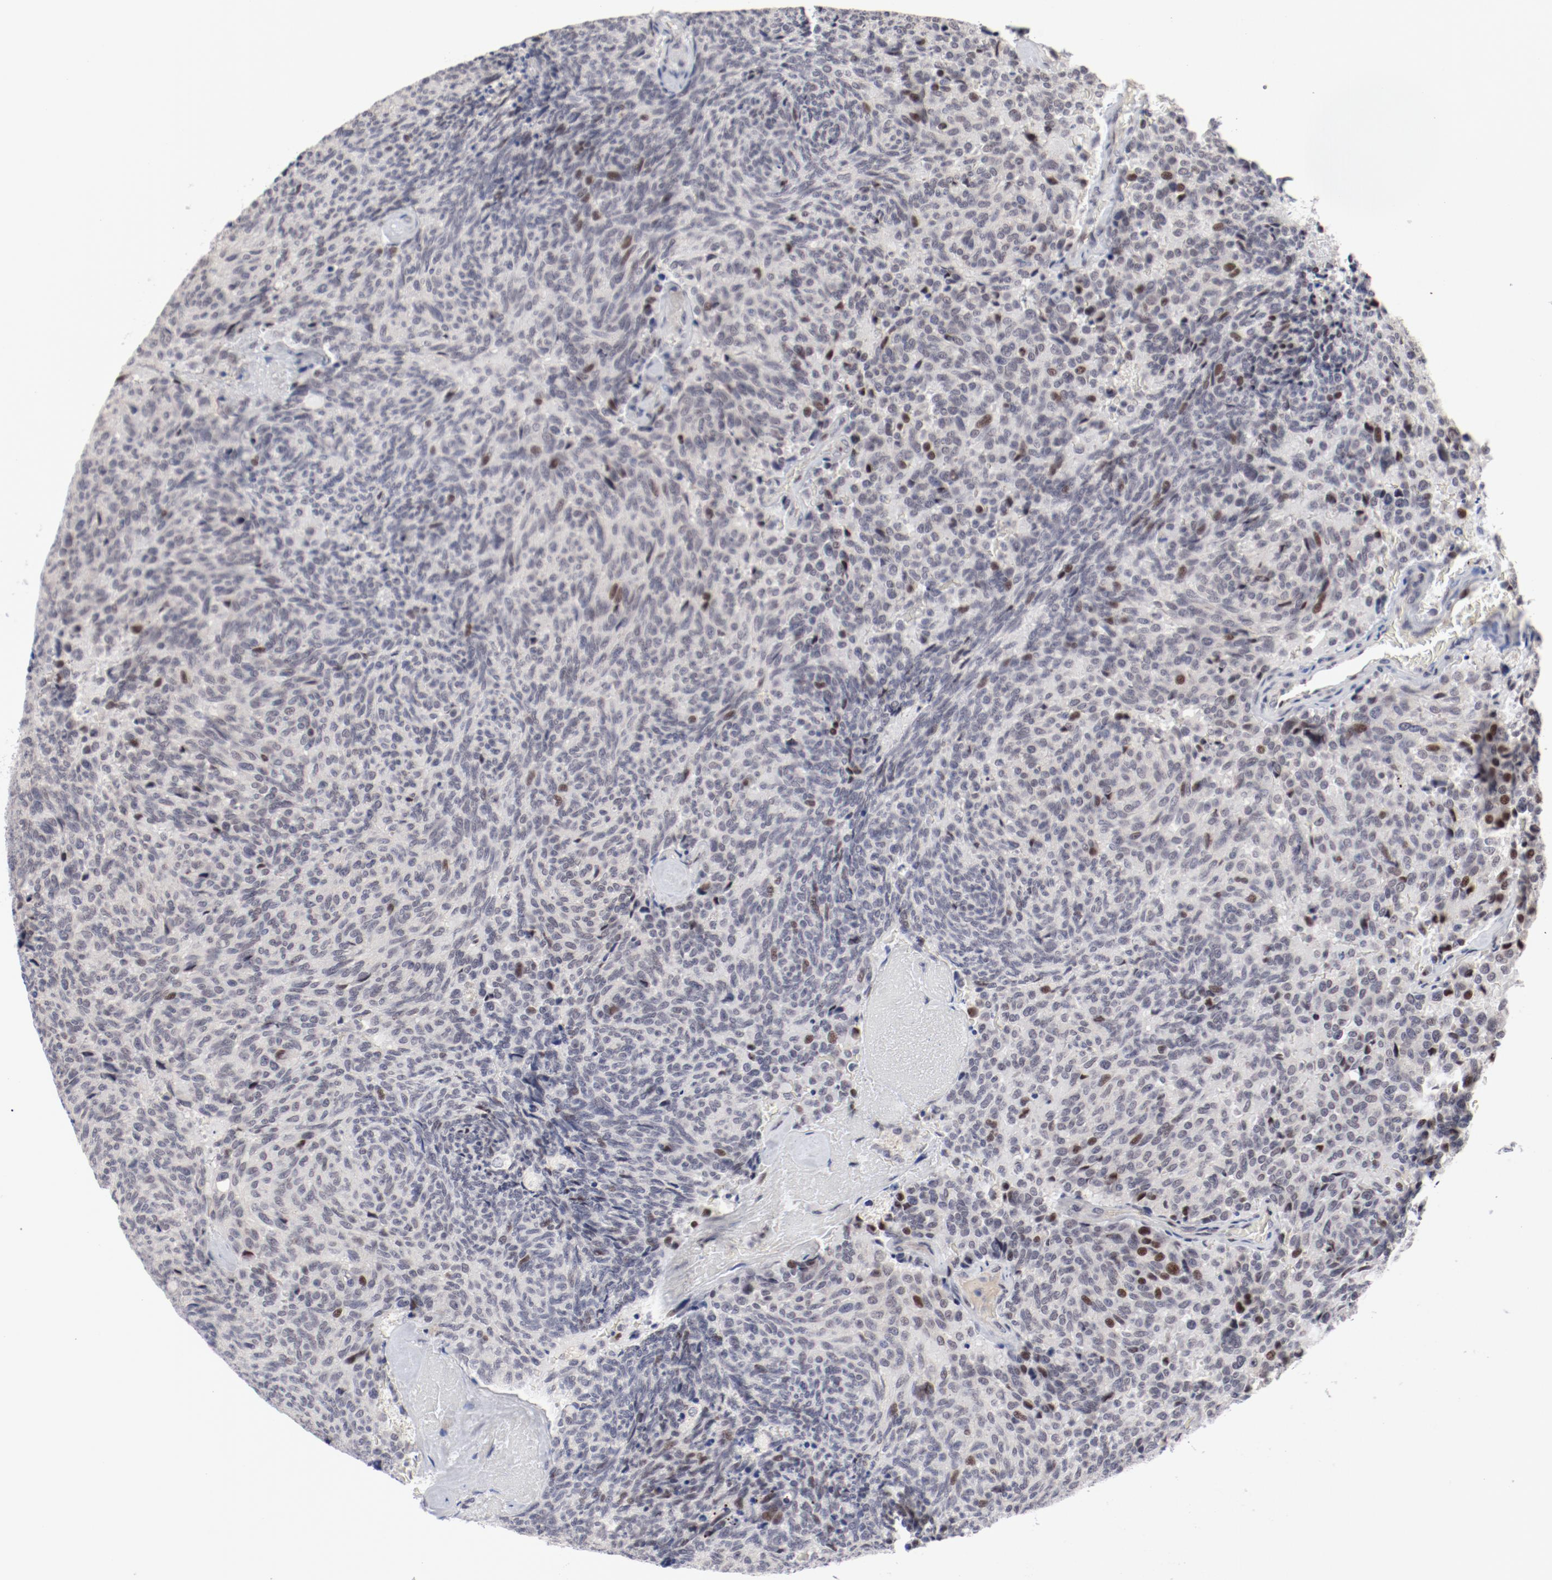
{"staining": {"intensity": "moderate", "quantity": "<25%", "location": "nuclear"}, "tissue": "carcinoid", "cell_type": "Tumor cells", "image_type": "cancer", "snomed": [{"axis": "morphology", "description": "Carcinoid, malignant, NOS"}, {"axis": "topography", "description": "Pancreas"}], "caption": "Immunohistochemistry (IHC) photomicrograph of neoplastic tissue: human malignant carcinoid stained using immunohistochemistry exhibits low levels of moderate protein expression localized specifically in the nuclear of tumor cells, appearing as a nuclear brown color.", "gene": "FSCB", "patient": {"sex": "female", "age": 54}}